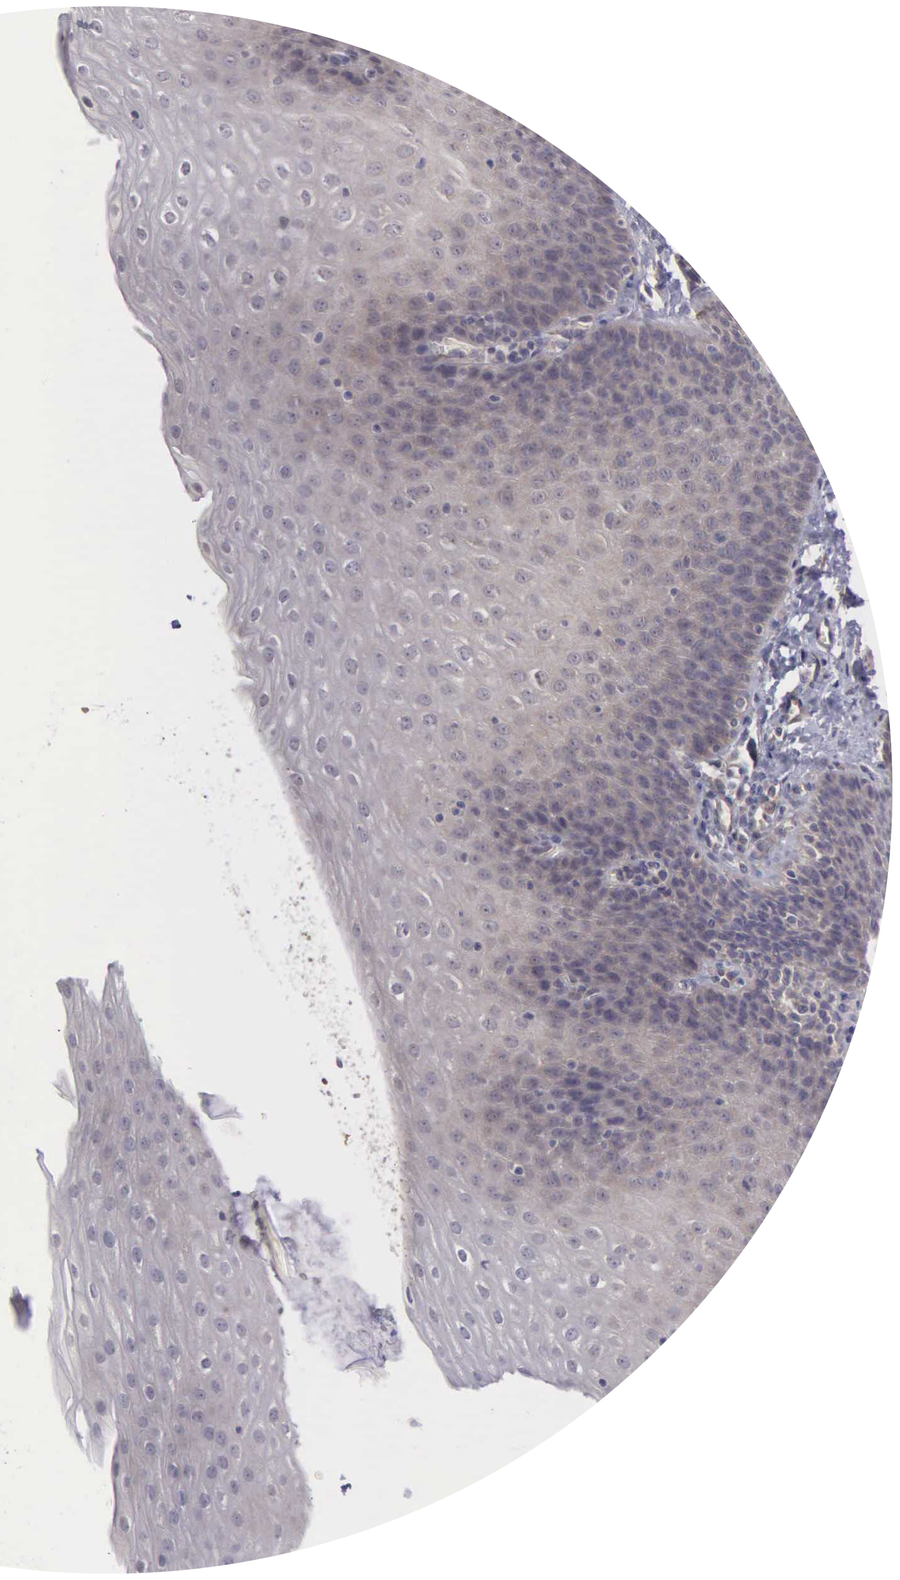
{"staining": {"intensity": "weak", "quantity": "<25%", "location": "cytoplasmic/membranous"}, "tissue": "esophagus", "cell_type": "Squamous epithelial cells", "image_type": "normal", "snomed": [{"axis": "morphology", "description": "Normal tissue, NOS"}, {"axis": "topography", "description": "Esophagus"}], "caption": "This is a photomicrograph of immunohistochemistry staining of normal esophagus, which shows no expression in squamous epithelial cells. (Brightfield microscopy of DAB (3,3'-diaminobenzidine) immunohistochemistry at high magnification).", "gene": "RTL10", "patient": {"sex": "female", "age": 61}}